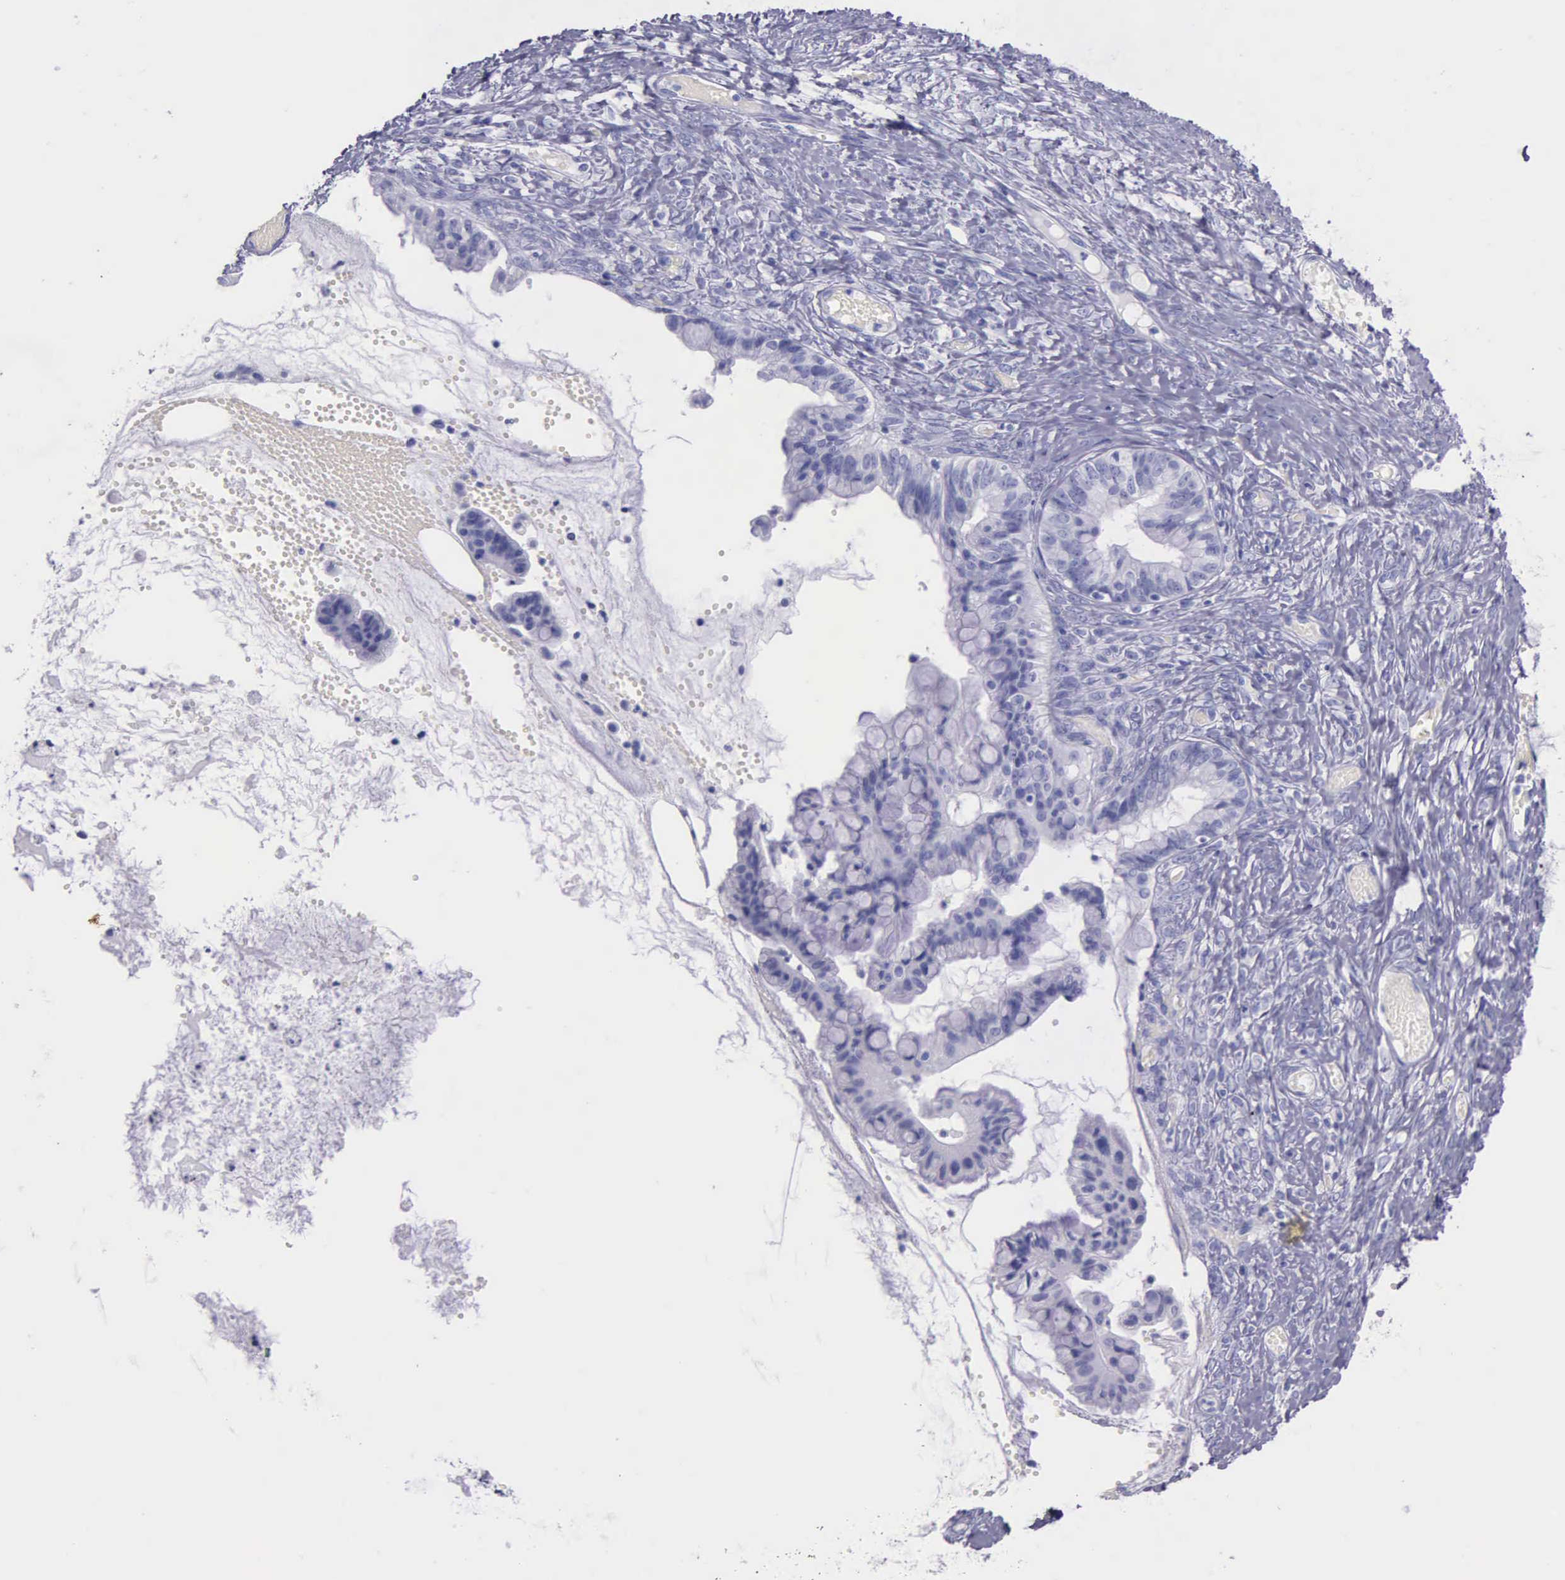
{"staining": {"intensity": "negative", "quantity": "none", "location": "none"}, "tissue": "ovarian cancer", "cell_type": "Tumor cells", "image_type": "cancer", "snomed": [{"axis": "morphology", "description": "Cystadenocarcinoma, mucinous, NOS"}, {"axis": "topography", "description": "Ovary"}], "caption": "Immunohistochemistry (IHC) of ovarian cancer displays no staining in tumor cells.", "gene": "KLK3", "patient": {"sex": "female", "age": 57}}